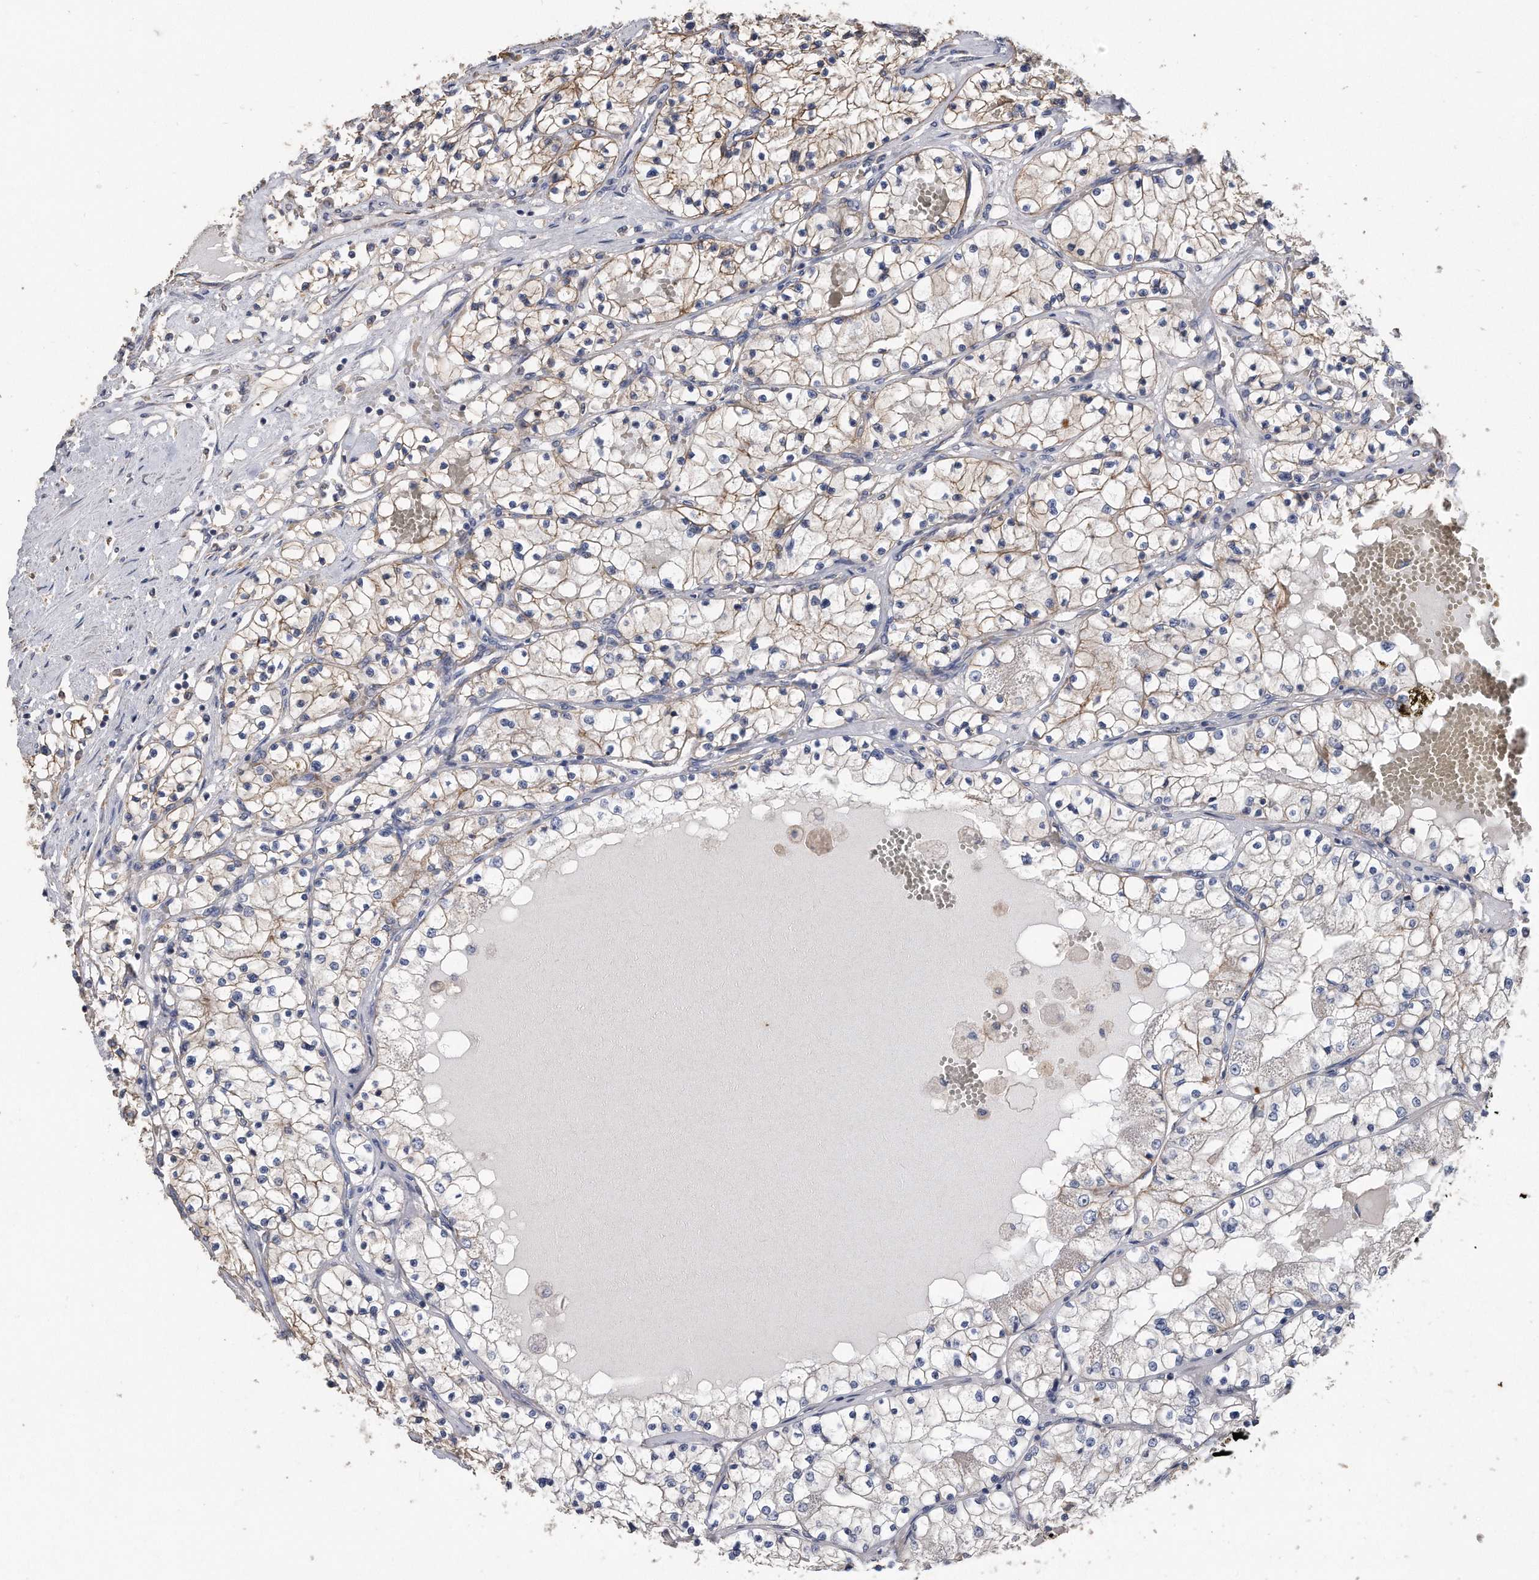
{"staining": {"intensity": "weak", "quantity": "25%-75%", "location": "cytoplasmic/membranous"}, "tissue": "renal cancer", "cell_type": "Tumor cells", "image_type": "cancer", "snomed": [{"axis": "morphology", "description": "Normal tissue, NOS"}, {"axis": "morphology", "description": "Adenocarcinoma, NOS"}, {"axis": "topography", "description": "Kidney"}], "caption": "A micrograph showing weak cytoplasmic/membranous staining in approximately 25%-75% of tumor cells in renal adenocarcinoma, as visualized by brown immunohistochemical staining.", "gene": "CDCP1", "patient": {"sex": "male", "age": 68}}